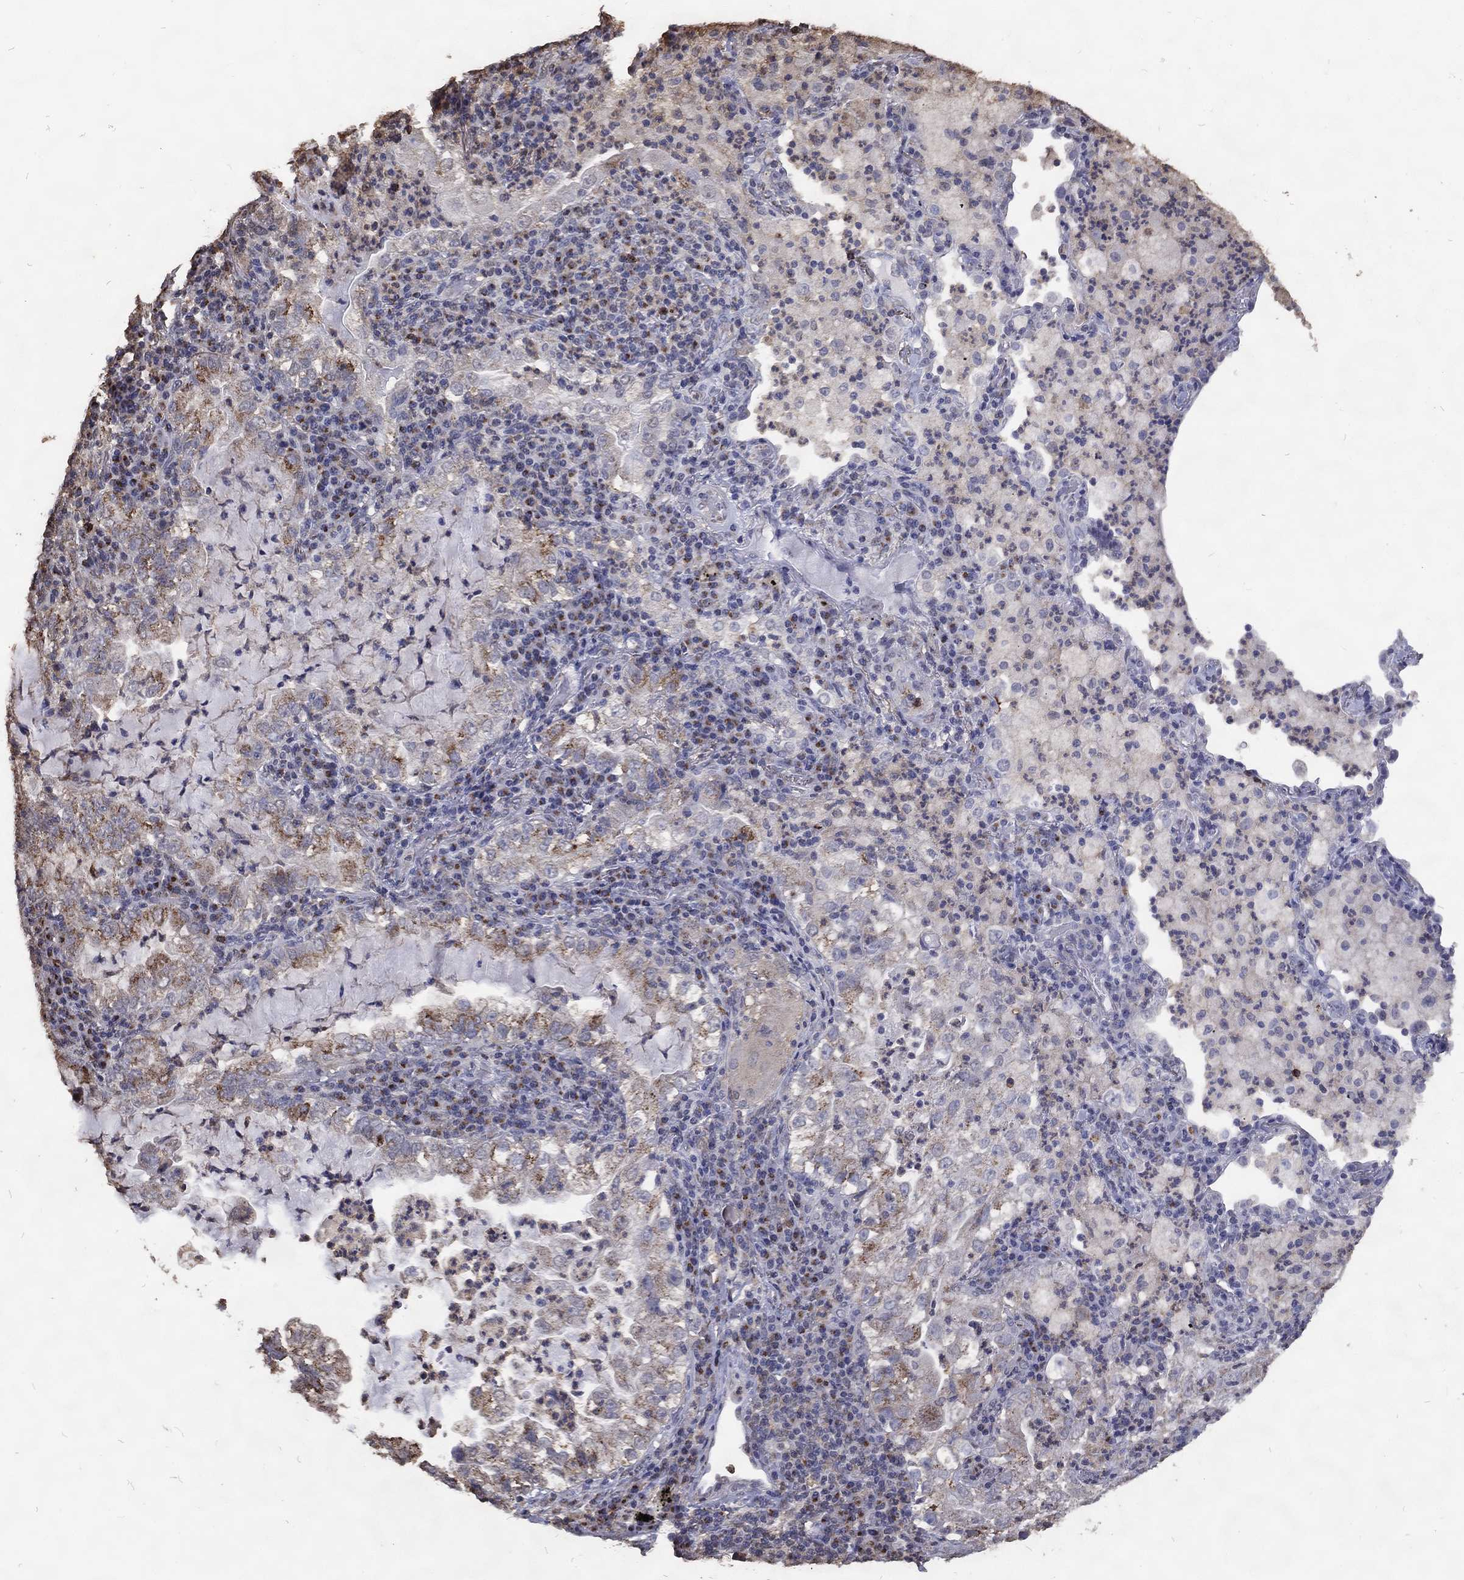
{"staining": {"intensity": "moderate", "quantity": "25%-75%", "location": "cytoplasmic/membranous"}, "tissue": "lung cancer", "cell_type": "Tumor cells", "image_type": "cancer", "snomed": [{"axis": "morphology", "description": "Adenocarcinoma, NOS"}, {"axis": "topography", "description": "Lung"}], "caption": "Lung adenocarcinoma tissue displays moderate cytoplasmic/membranous staining in approximately 25%-75% of tumor cells", "gene": "GPR183", "patient": {"sex": "female", "age": 73}}